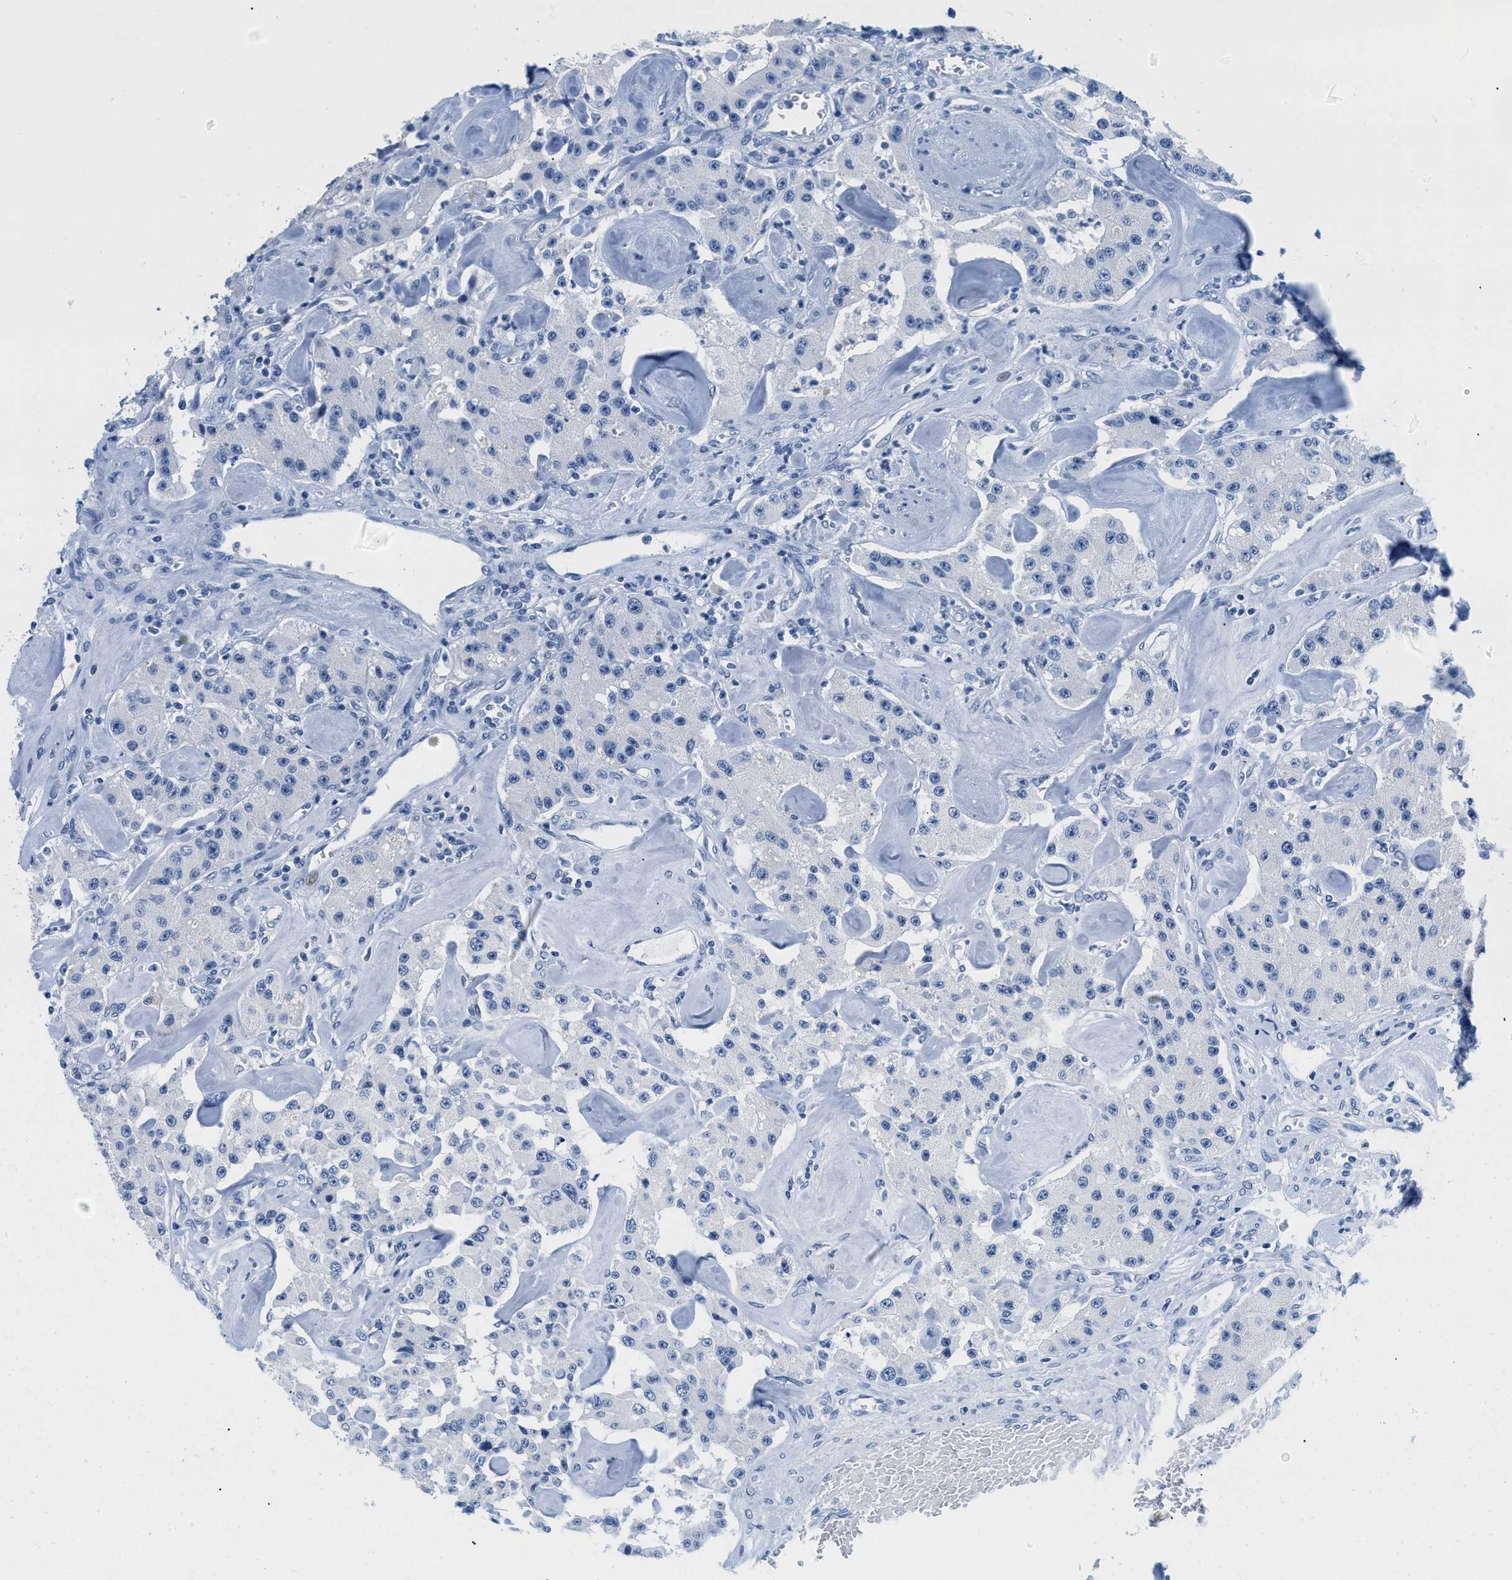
{"staining": {"intensity": "negative", "quantity": "none", "location": "none"}, "tissue": "carcinoid", "cell_type": "Tumor cells", "image_type": "cancer", "snomed": [{"axis": "morphology", "description": "Carcinoid, malignant, NOS"}, {"axis": "topography", "description": "Pancreas"}], "caption": "An IHC histopathology image of carcinoid is shown. There is no staining in tumor cells of carcinoid.", "gene": "GSN", "patient": {"sex": "male", "age": 41}}